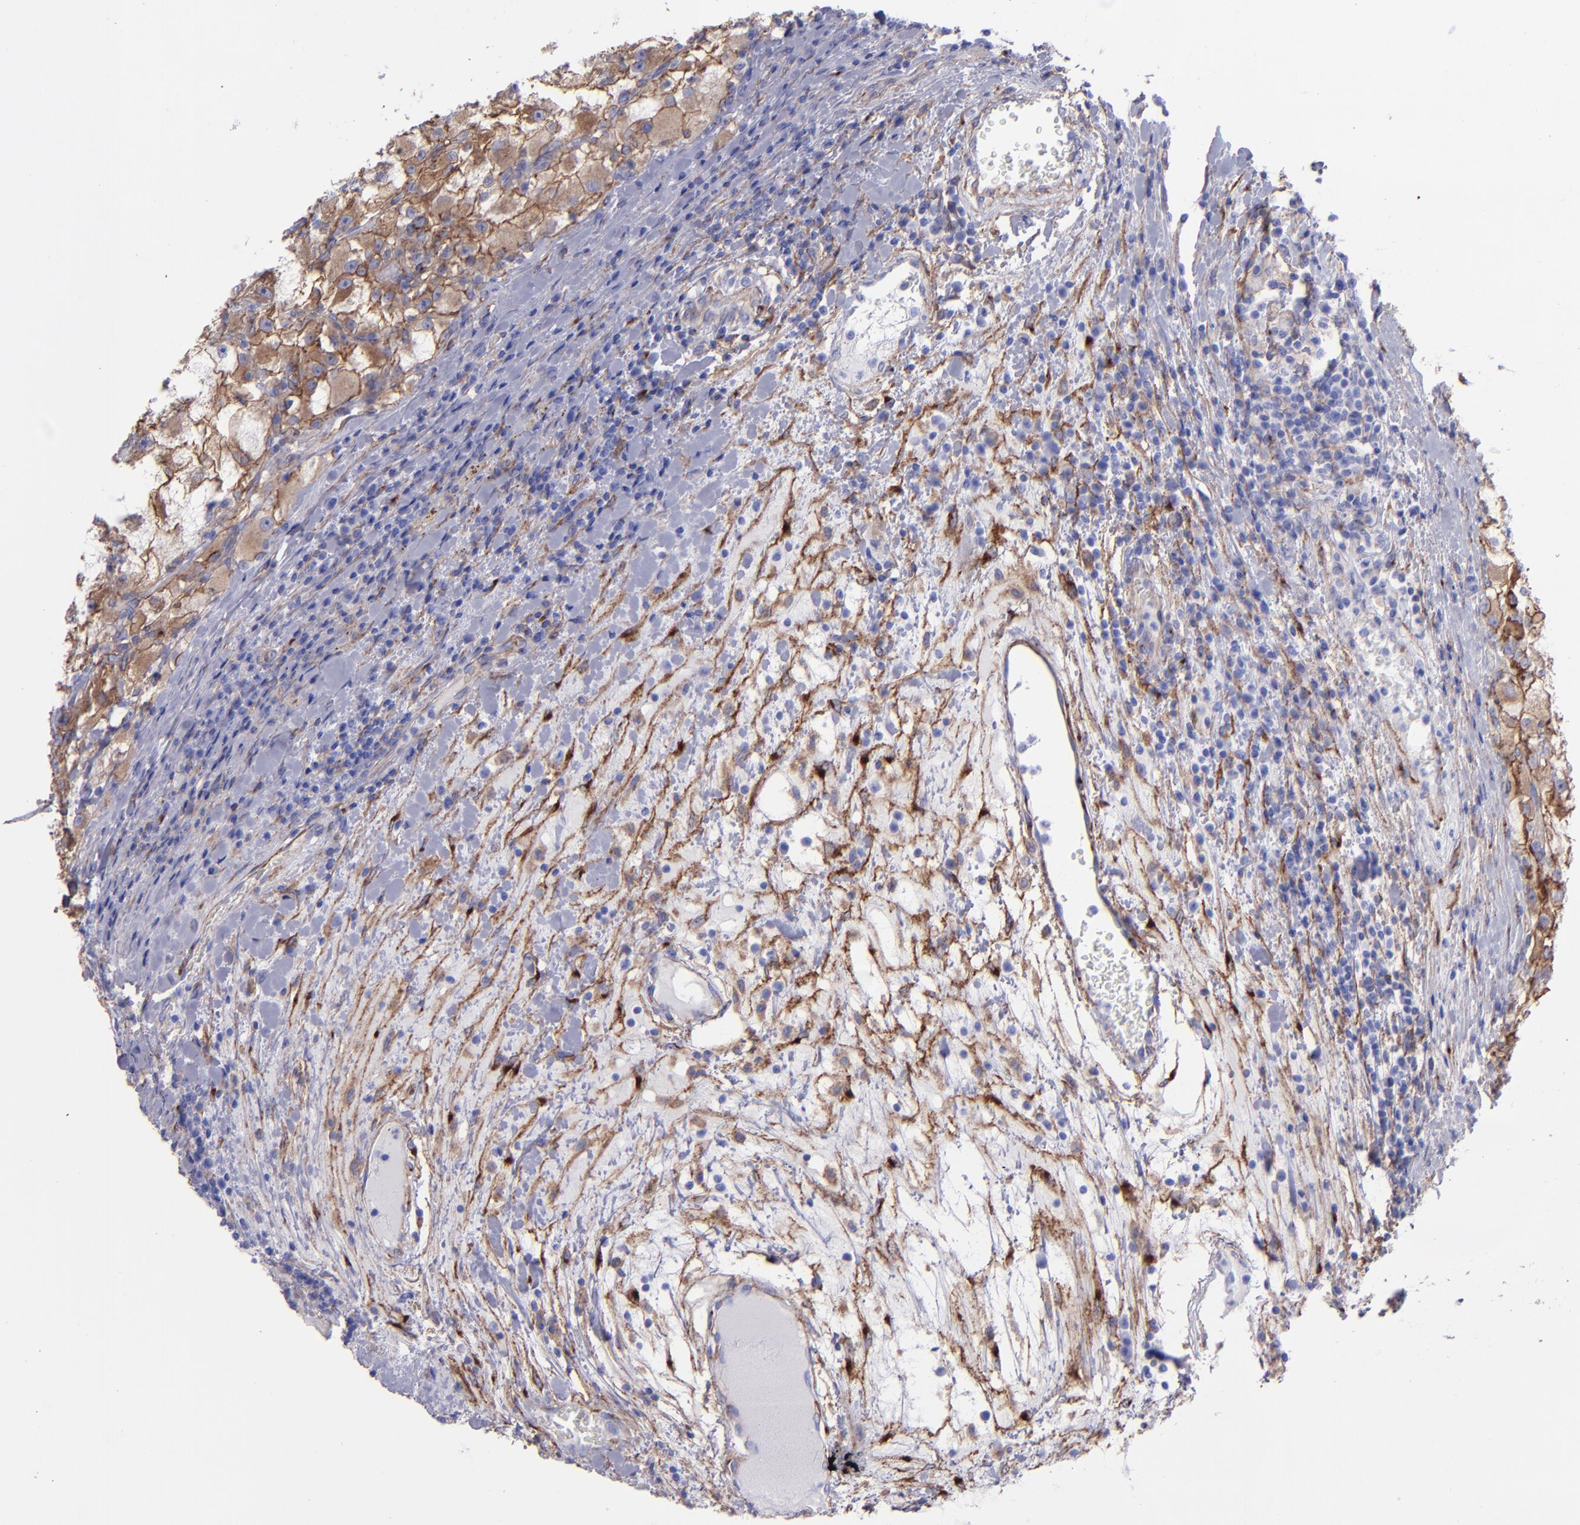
{"staining": {"intensity": "strong", "quantity": ">75%", "location": "cytoplasmic/membranous"}, "tissue": "renal cancer", "cell_type": "Tumor cells", "image_type": "cancer", "snomed": [{"axis": "morphology", "description": "Adenocarcinoma, NOS"}, {"axis": "topography", "description": "Kidney"}], "caption": "Strong cytoplasmic/membranous expression is appreciated in about >75% of tumor cells in renal cancer.", "gene": "ITGAV", "patient": {"sex": "female", "age": 73}}